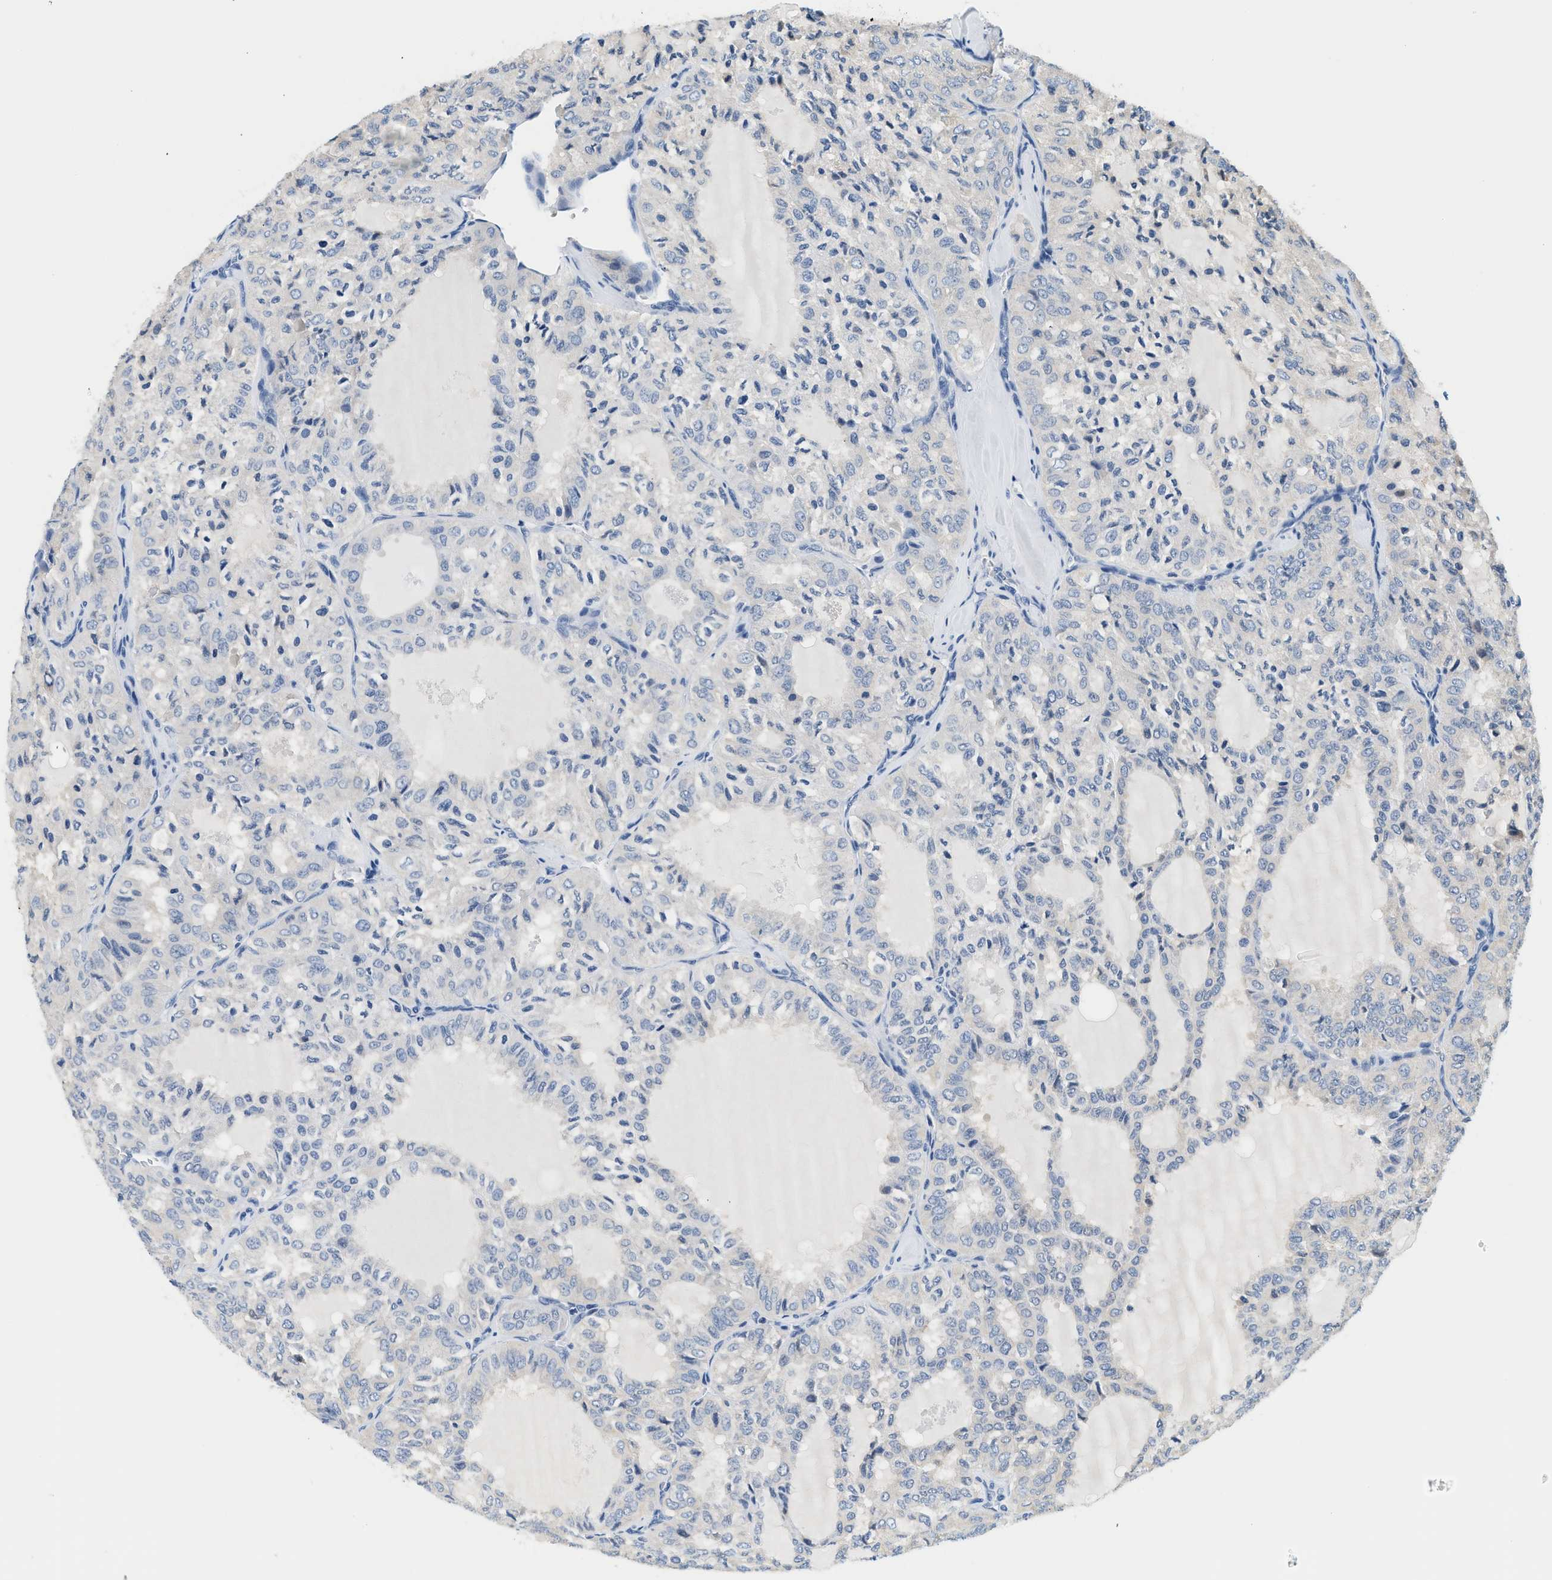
{"staining": {"intensity": "negative", "quantity": "none", "location": "none"}, "tissue": "thyroid cancer", "cell_type": "Tumor cells", "image_type": "cancer", "snomed": [{"axis": "morphology", "description": "Follicular adenoma carcinoma, NOS"}, {"axis": "topography", "description": "Thyroid gland"}], "caption": "Follicular adenoma carcinoma (thyroid) was stained to show a protein in brown. There is no significant positivity in tumor cells.", "gene": "SLC35E1", "patient": {"sex": "male", "age": 75}}